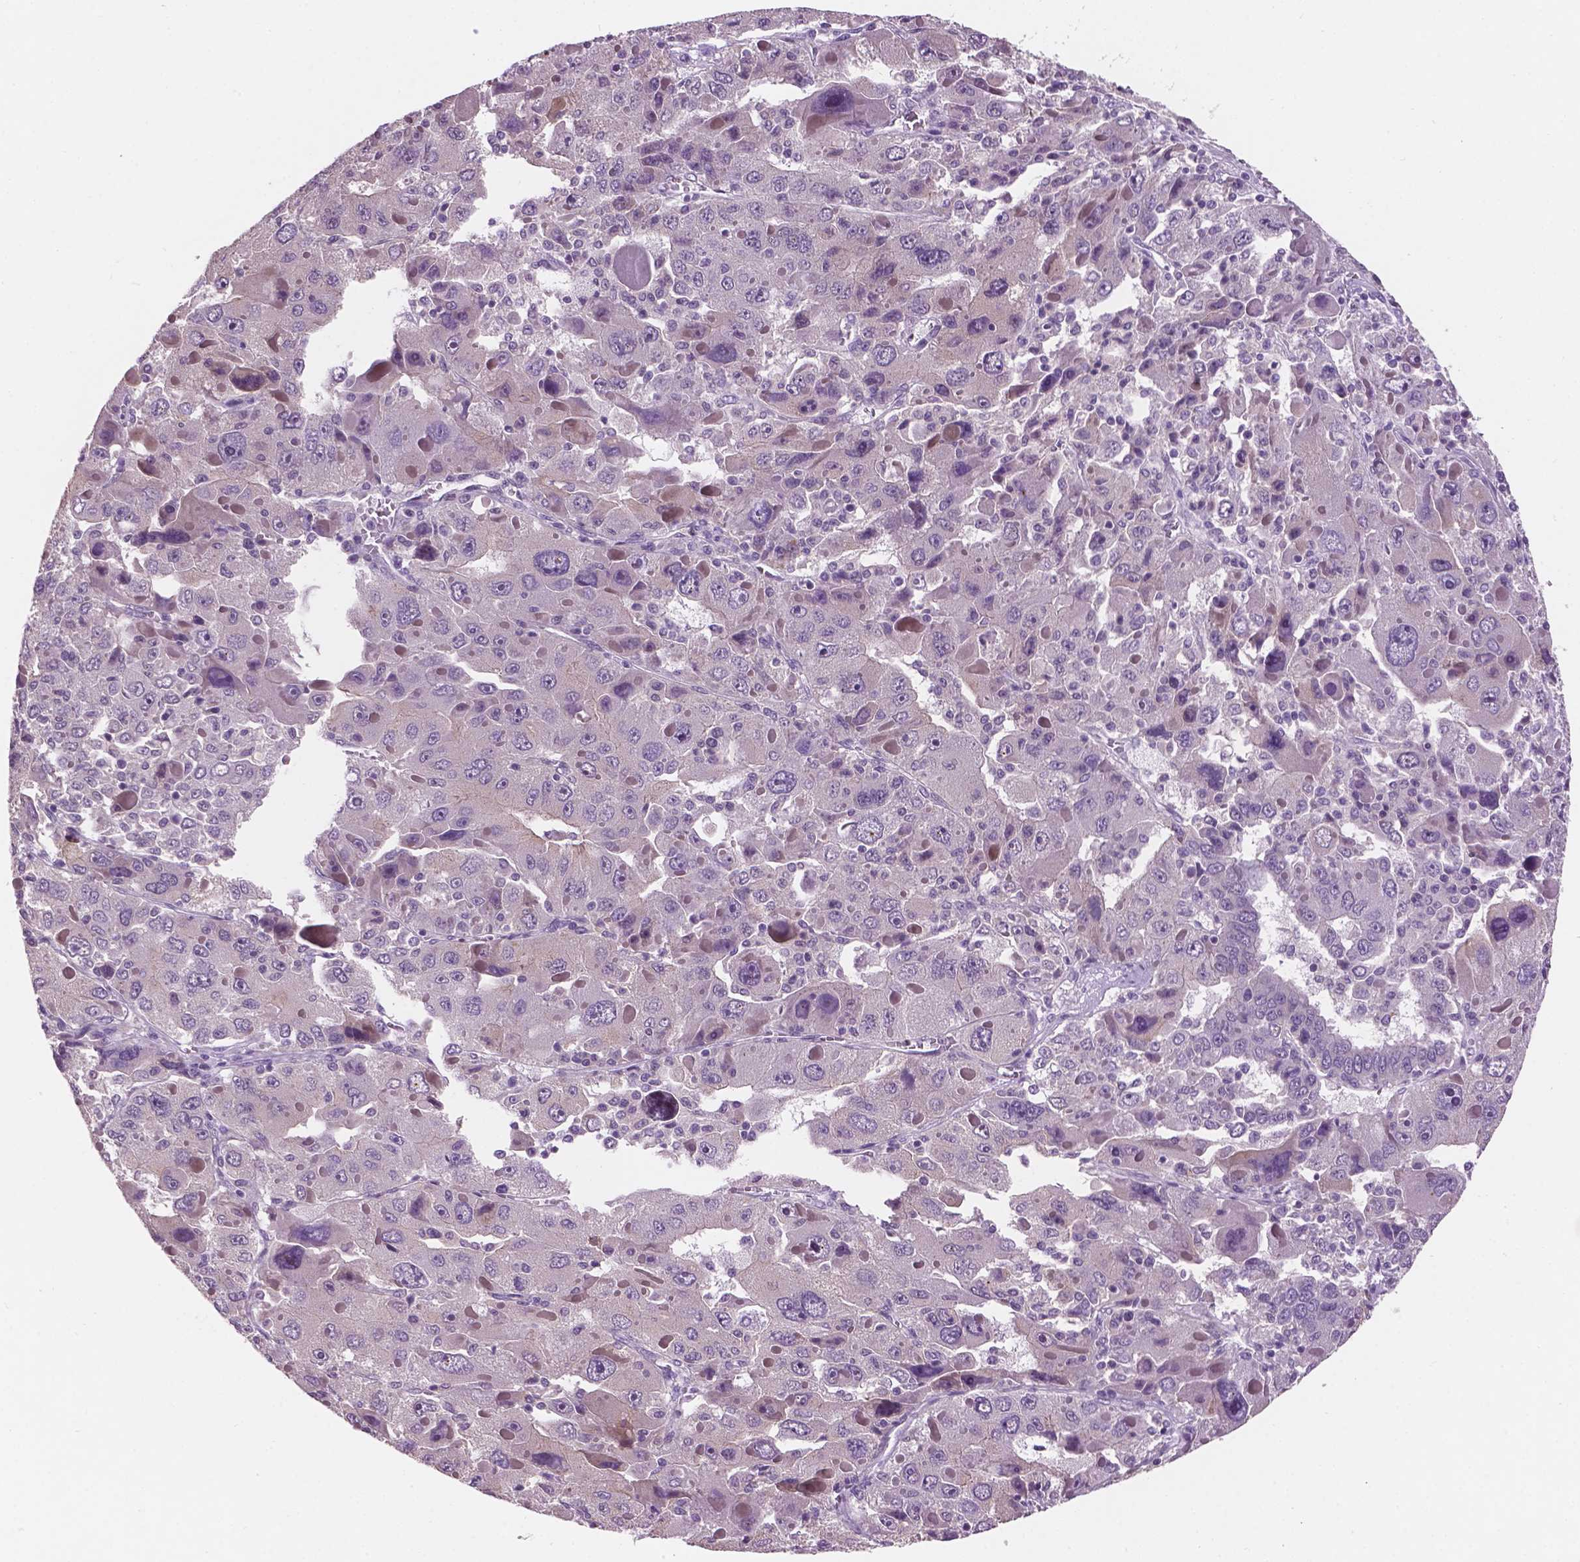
{"staining": {"intensity": "negative", "quantity": "none", "location": "none"}, "tissue": "liver cancer", "cell_type": "Tumor cells", "image_type": "cancer", "snomed": [{"axis": "morphology", "description": "Carcinoma, Hepatocellular, NOS"}, {"axis": "topography", "description": "Liver"}], "caption": "Micrograph shows no protein staining in tumor cells of liver cancer tissue.", "gene": "GXYLT2", "patient": {"sex": "female", "age": 41}}